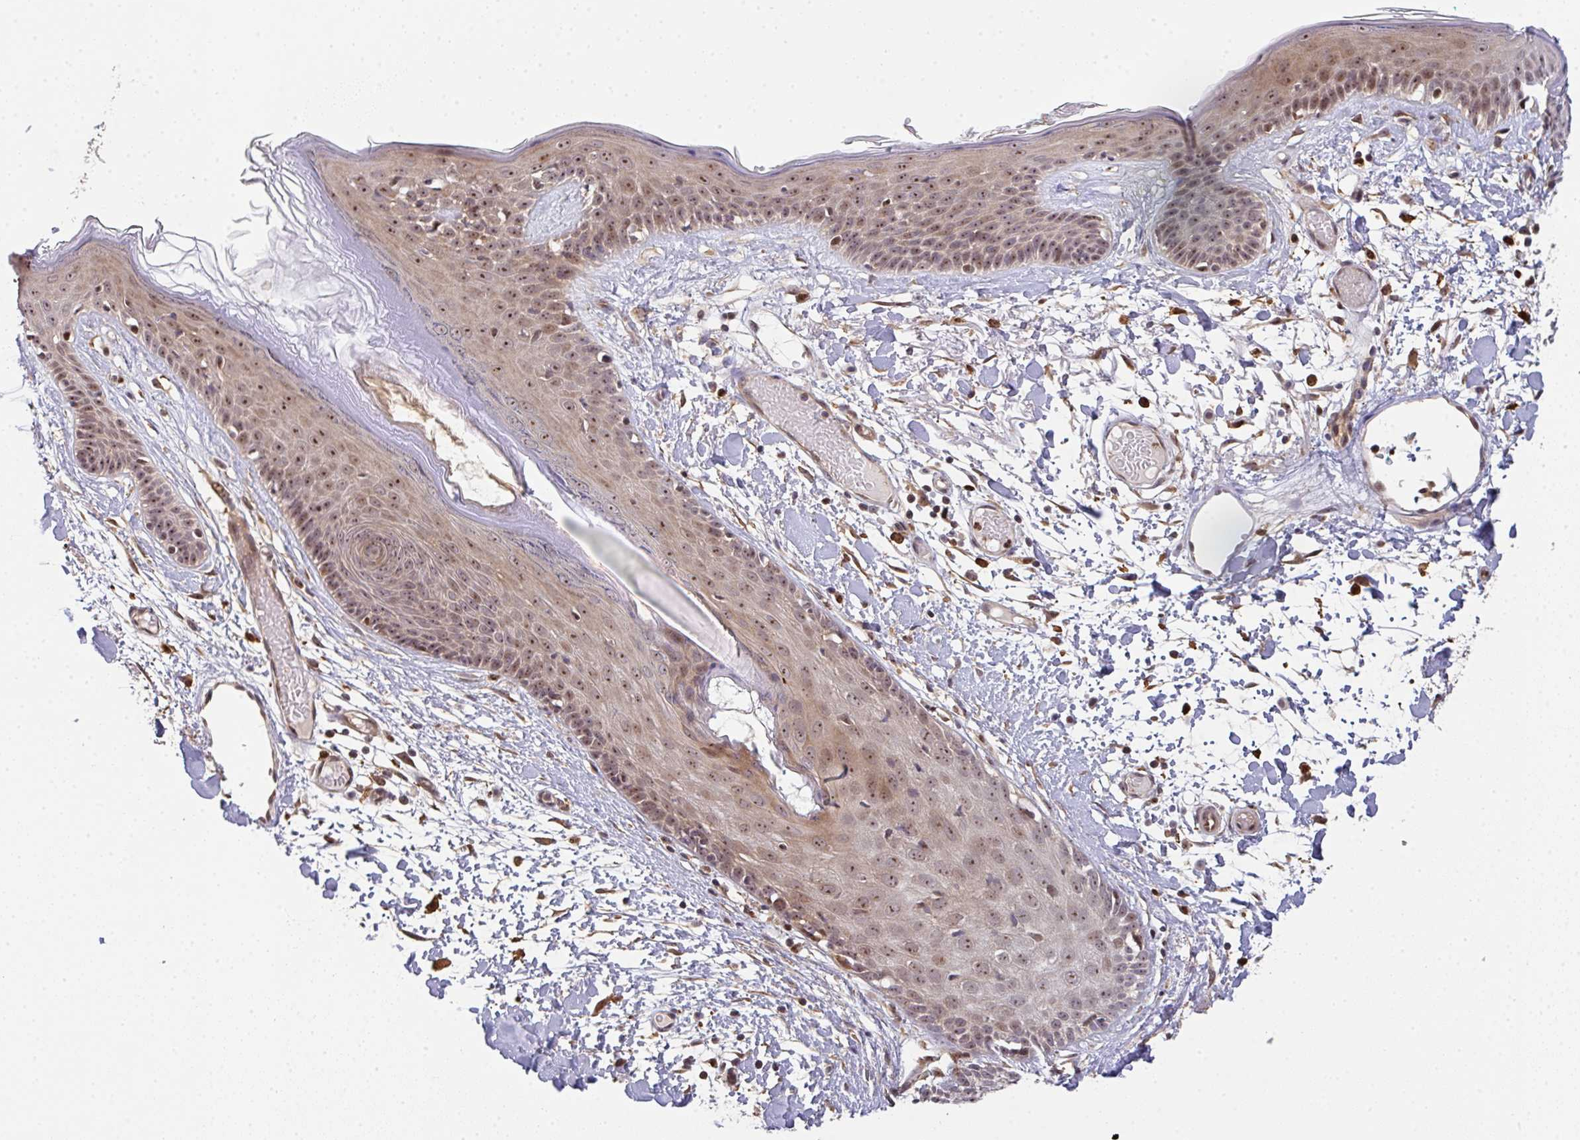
{"staining": {"intensity": "moderate", "quantity": "25%-75%", "location": "cytoplasmic/membranous,nuclear"}, "tissue": "skin", "cell_type": "Fibroblasts", "image_type": "normal", "snomed": [{"axis": "morphology", "description": "Normal tissue, NOS"}, {"axis": "topography", "description": "Skin"}], "caption": "Fibroblasts demonstrate moderate cytoplasmic/membranous,nuclear expression in about 25%-75% of cells in normal skin.", "gene": "SIMC1", "patient": {"sex": "male", "age": 79}}